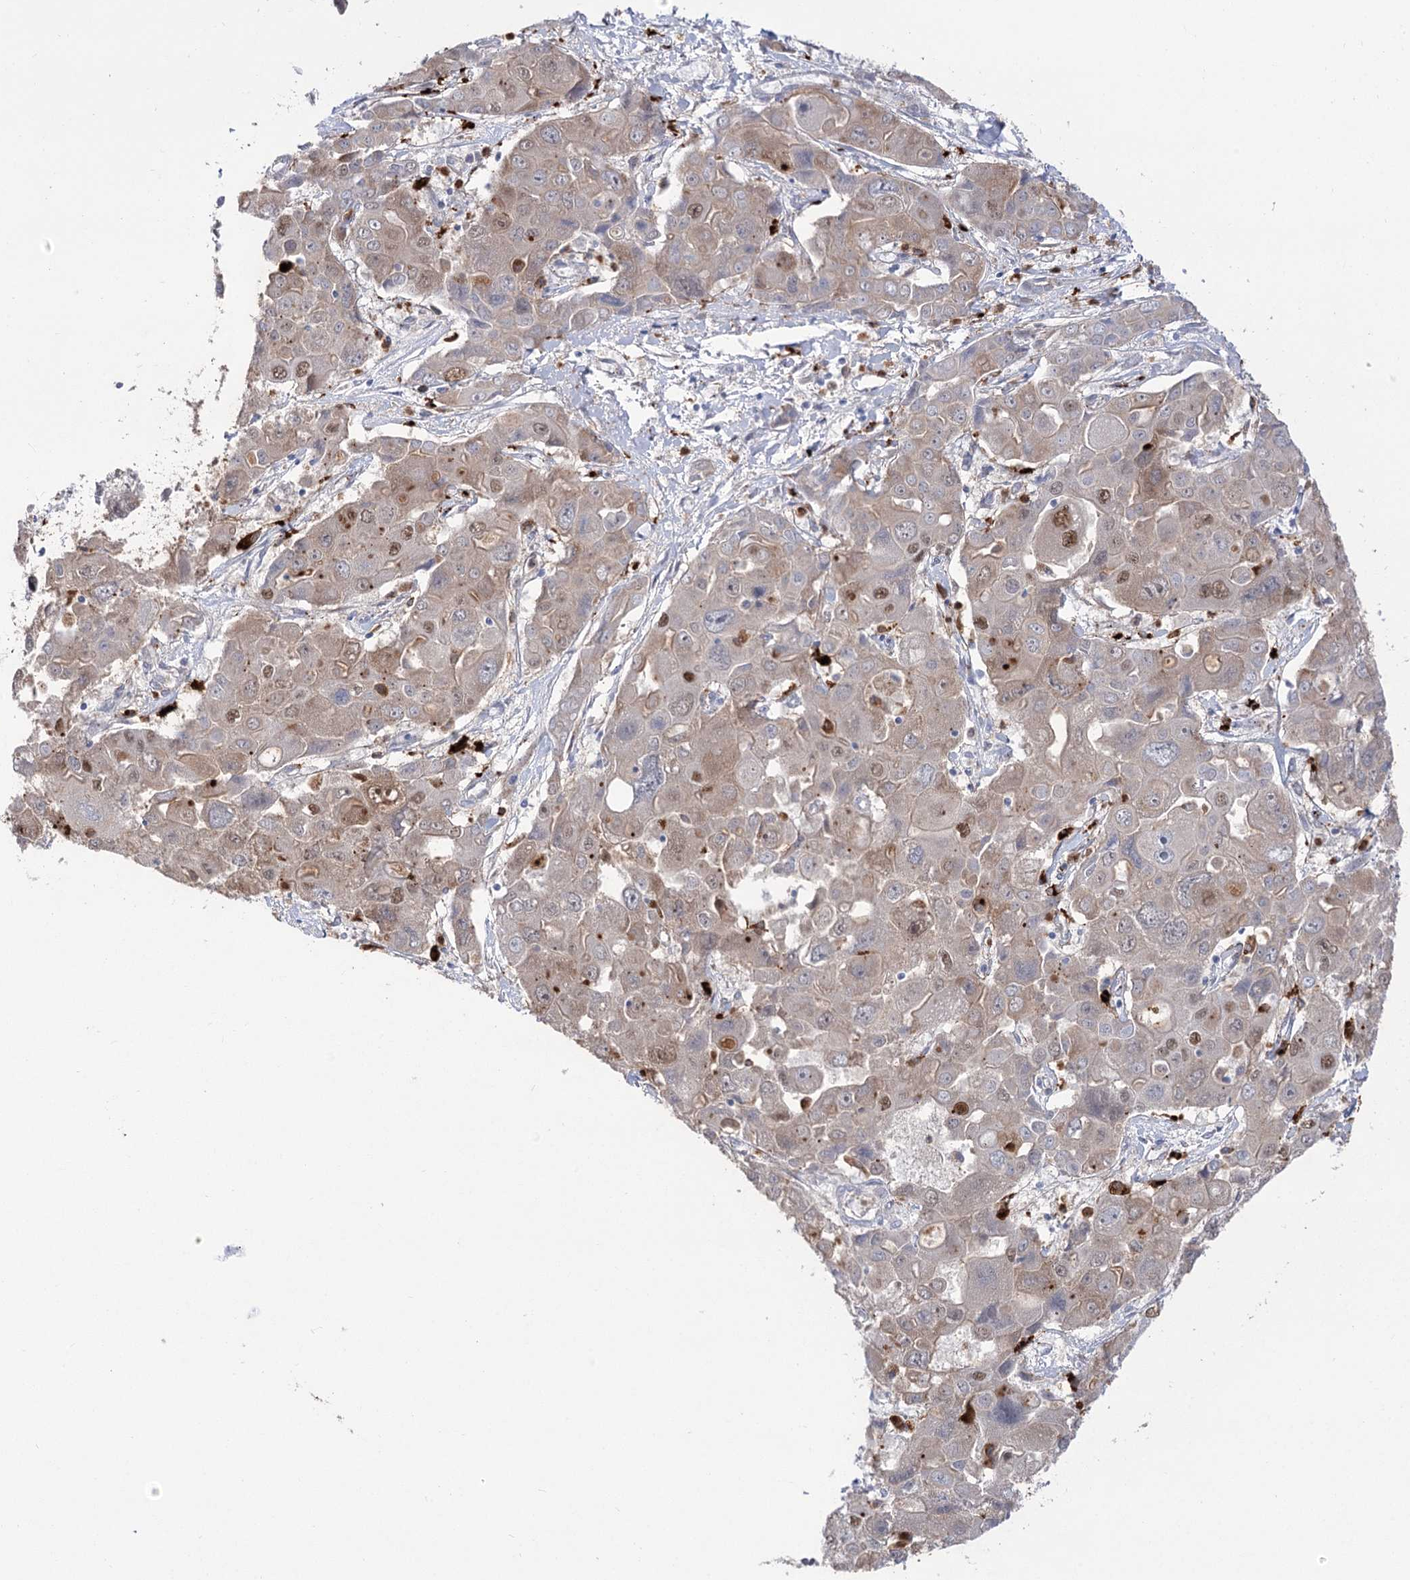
{"staining": {"intensity": "moderate", "quantity": "<25%", "location": "nuclear"}, "tissue": "liver cancer", "cell_type": "Tumor cells", "image_type": "cancer", "snomed": [{"axis": "morphology", "description": "Cholangiocarcinoma"}, {"axis": "topography", "description": "Liver"}], "caption": "The micrograph demonstrates a brown stain indicating the presence of a protein in the nuclear of tumor cells in liver cancer.", "gene": "SIAE", "patient": {"sex": "male", "age": 67}}